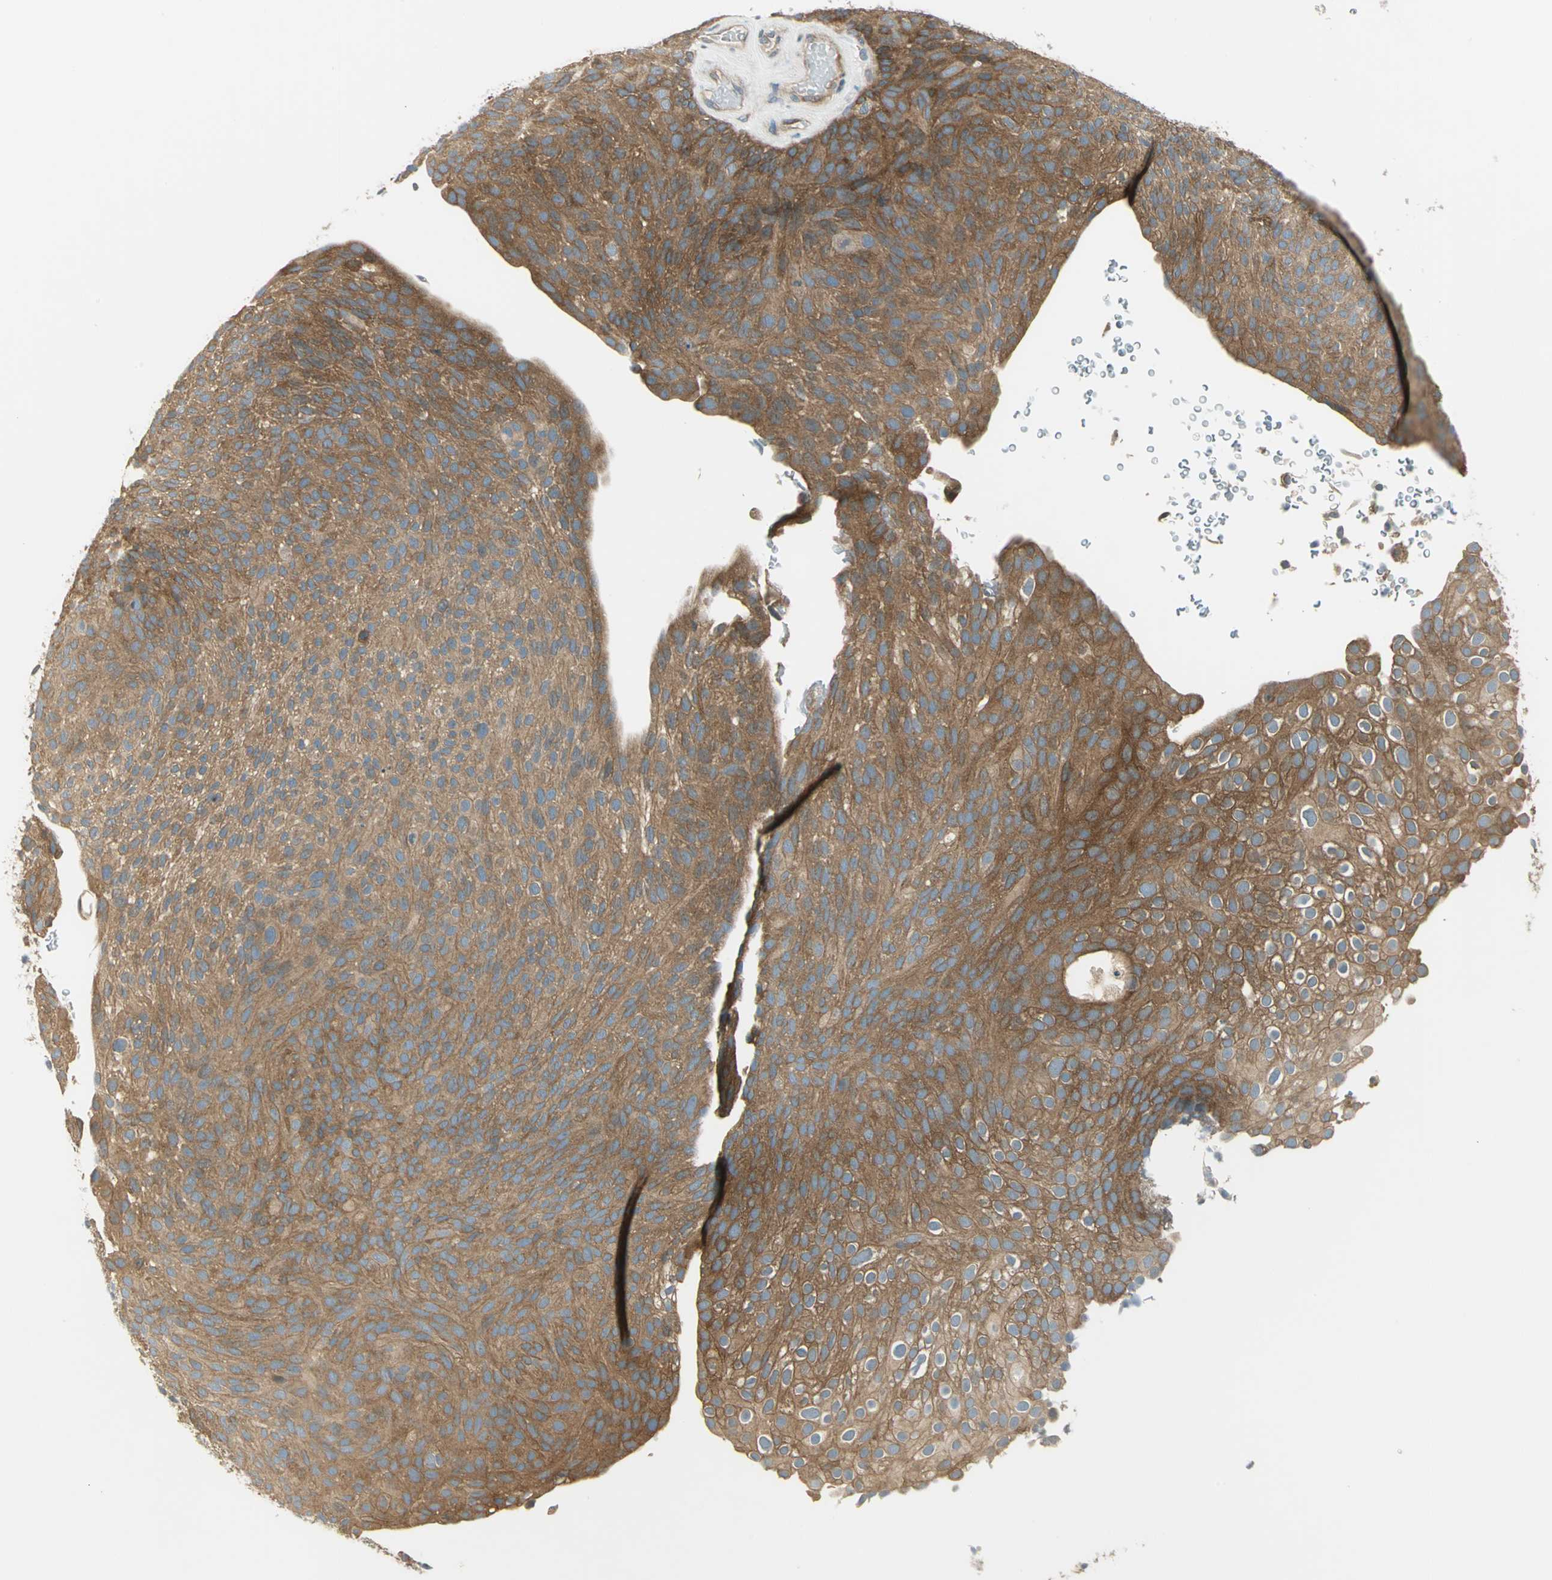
{"staining": {"intensity": "moderate", "quantity": ">75%", "location": "cytoplasmic/membranous"}, "tissue": "urothelial cancer", "cell_type": "Tumor cells", "image_type": "cancer", "snomed": [{"axis": "morphology", "description": "Urothelial carcinoma, Low grade"}, {"axis": "topography", "description": "Urinary bladder"}], "caption": "Urothelial cancer stained for a protein (brown) shows moderate cytoplasmic/membranous positive positivity in about >75% of tumor cells.", "gene": "PRKAA1", "patient": {"sex": "male", "age": 78}}